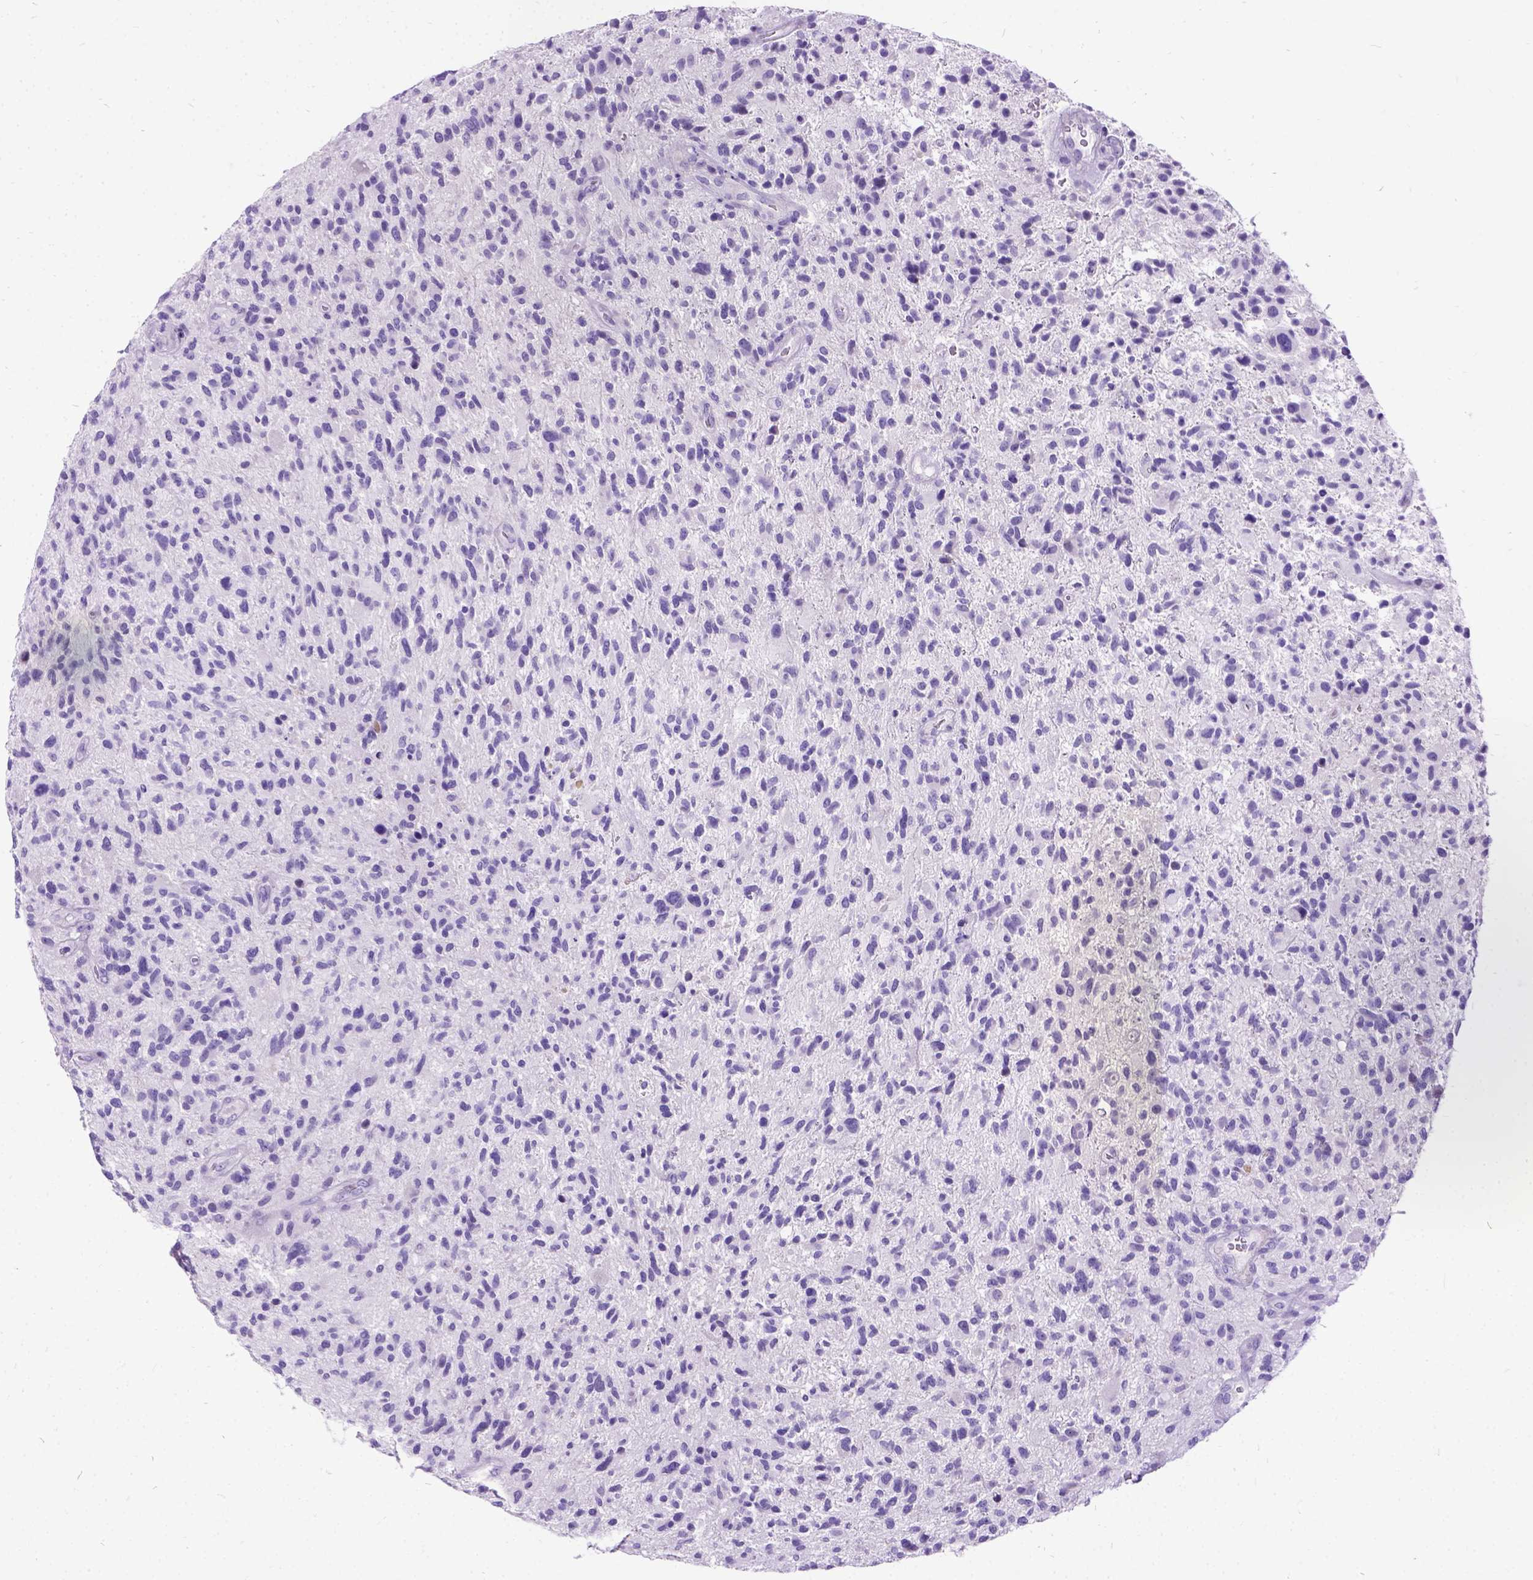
{"staining": {"intensity": "negative", "quantity": "none", "location": "none"}, "tissue": "glioma", "cell_type": "Tumor cells", "image_type": "cancer", "snomed": [{"axis": "morphology", "description": "Glioma, malignant, High grade"}, {"axis": "topography", "description": "Brain"}], "caption": "High-grade glioma (malignant) stained for a protein using immunohistochemistry exhibits no staining tumor cells.", "gene": "PRG2", "patient": {"sex": "male", "age": 47}}